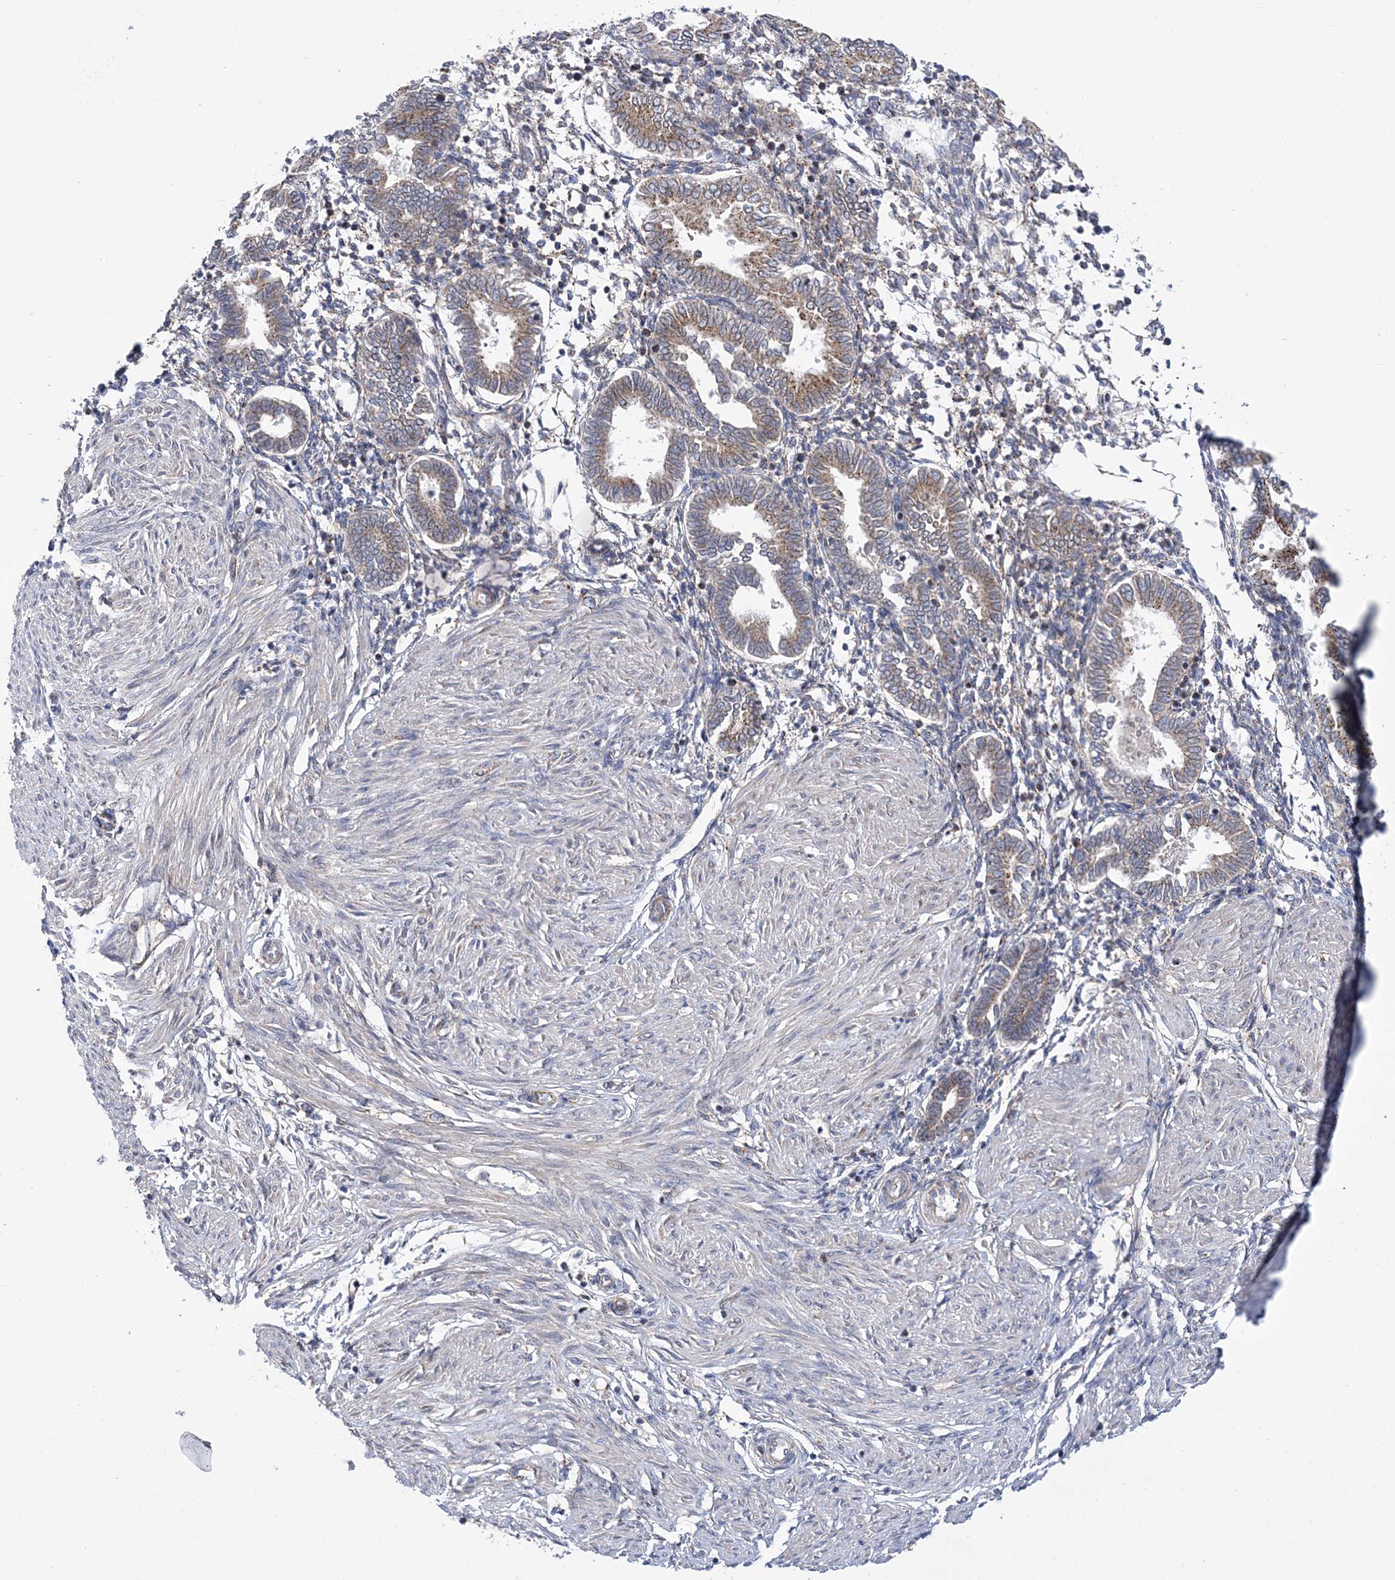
{"staining": {"intensity": "negative", "quantity": "none", "location": "none"}, "tissue": "endometrium", "cell_type": "Cells in endometrial stroma", "image_type": "normal", "snomed": [{"axis": "morphology", "description": "Normal tissue, NOS"}, {"axis": "topography", "description": "Endometrium"}], "caption": "IHC of unremarkable human endometrium reveals no expression in cells in endometrial stroma.", "gene": "COPB2", "patient": {"sex": "female", "age": 53}}